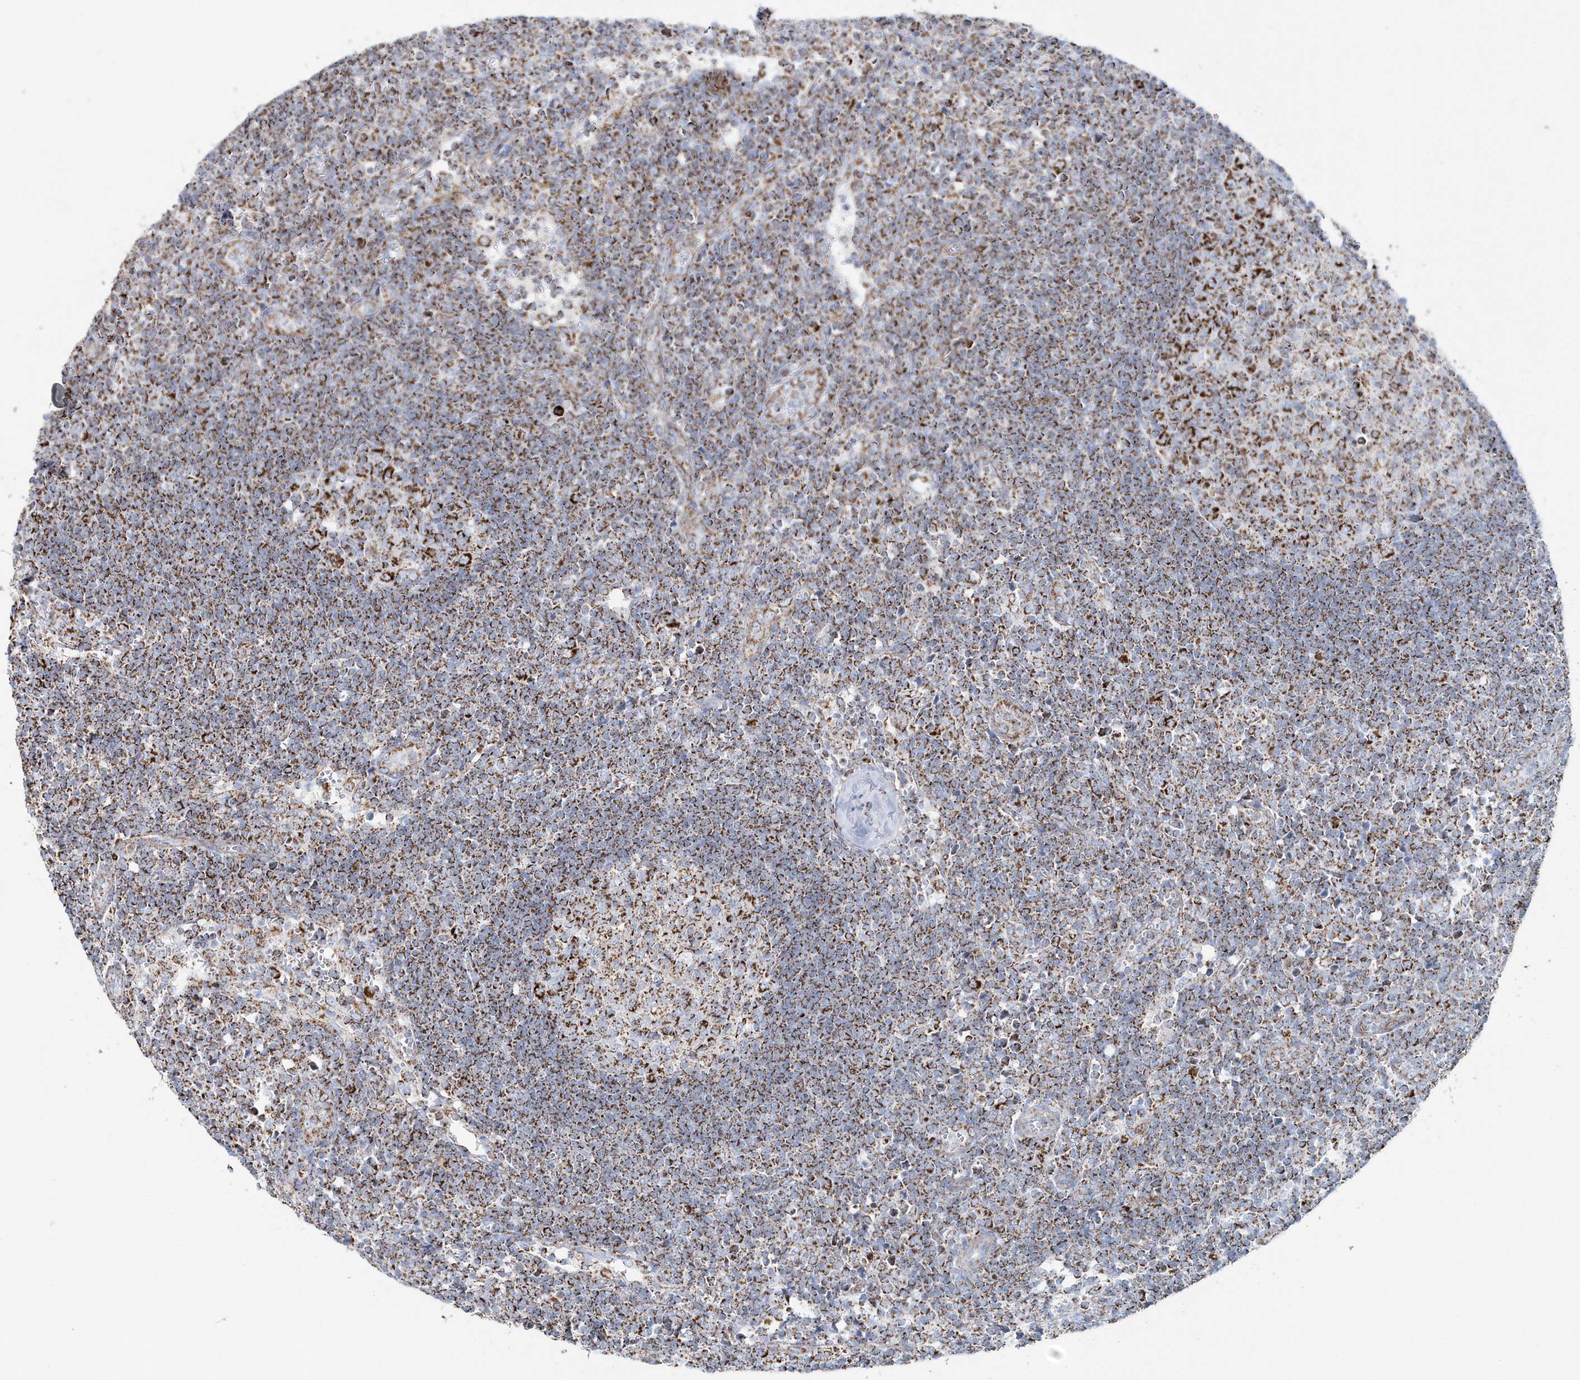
{"staining": {"intensity": "strong", "quantity": ">75%", "location": "cytoplasmic/membranous"}, "tissue": "lymph node", "cell_type": "Germinal center cells", "image_type": "normal", "snomed": [{"axis": "morphology", "description": "Normal tissue, NOS"}, {"axis": "morphology", "description": "Squamous cell carcinoma, metastatic, NOS"}, {"axis": "topography", "description": "Lymph node"}], "caption": "An image of lymph node stained for a protein demonstrates strong cytoplasmic/membranous brown staining in germinal center cells.", "gene": "TMCO6", "patient": {"sex": "male", "age": 73}}